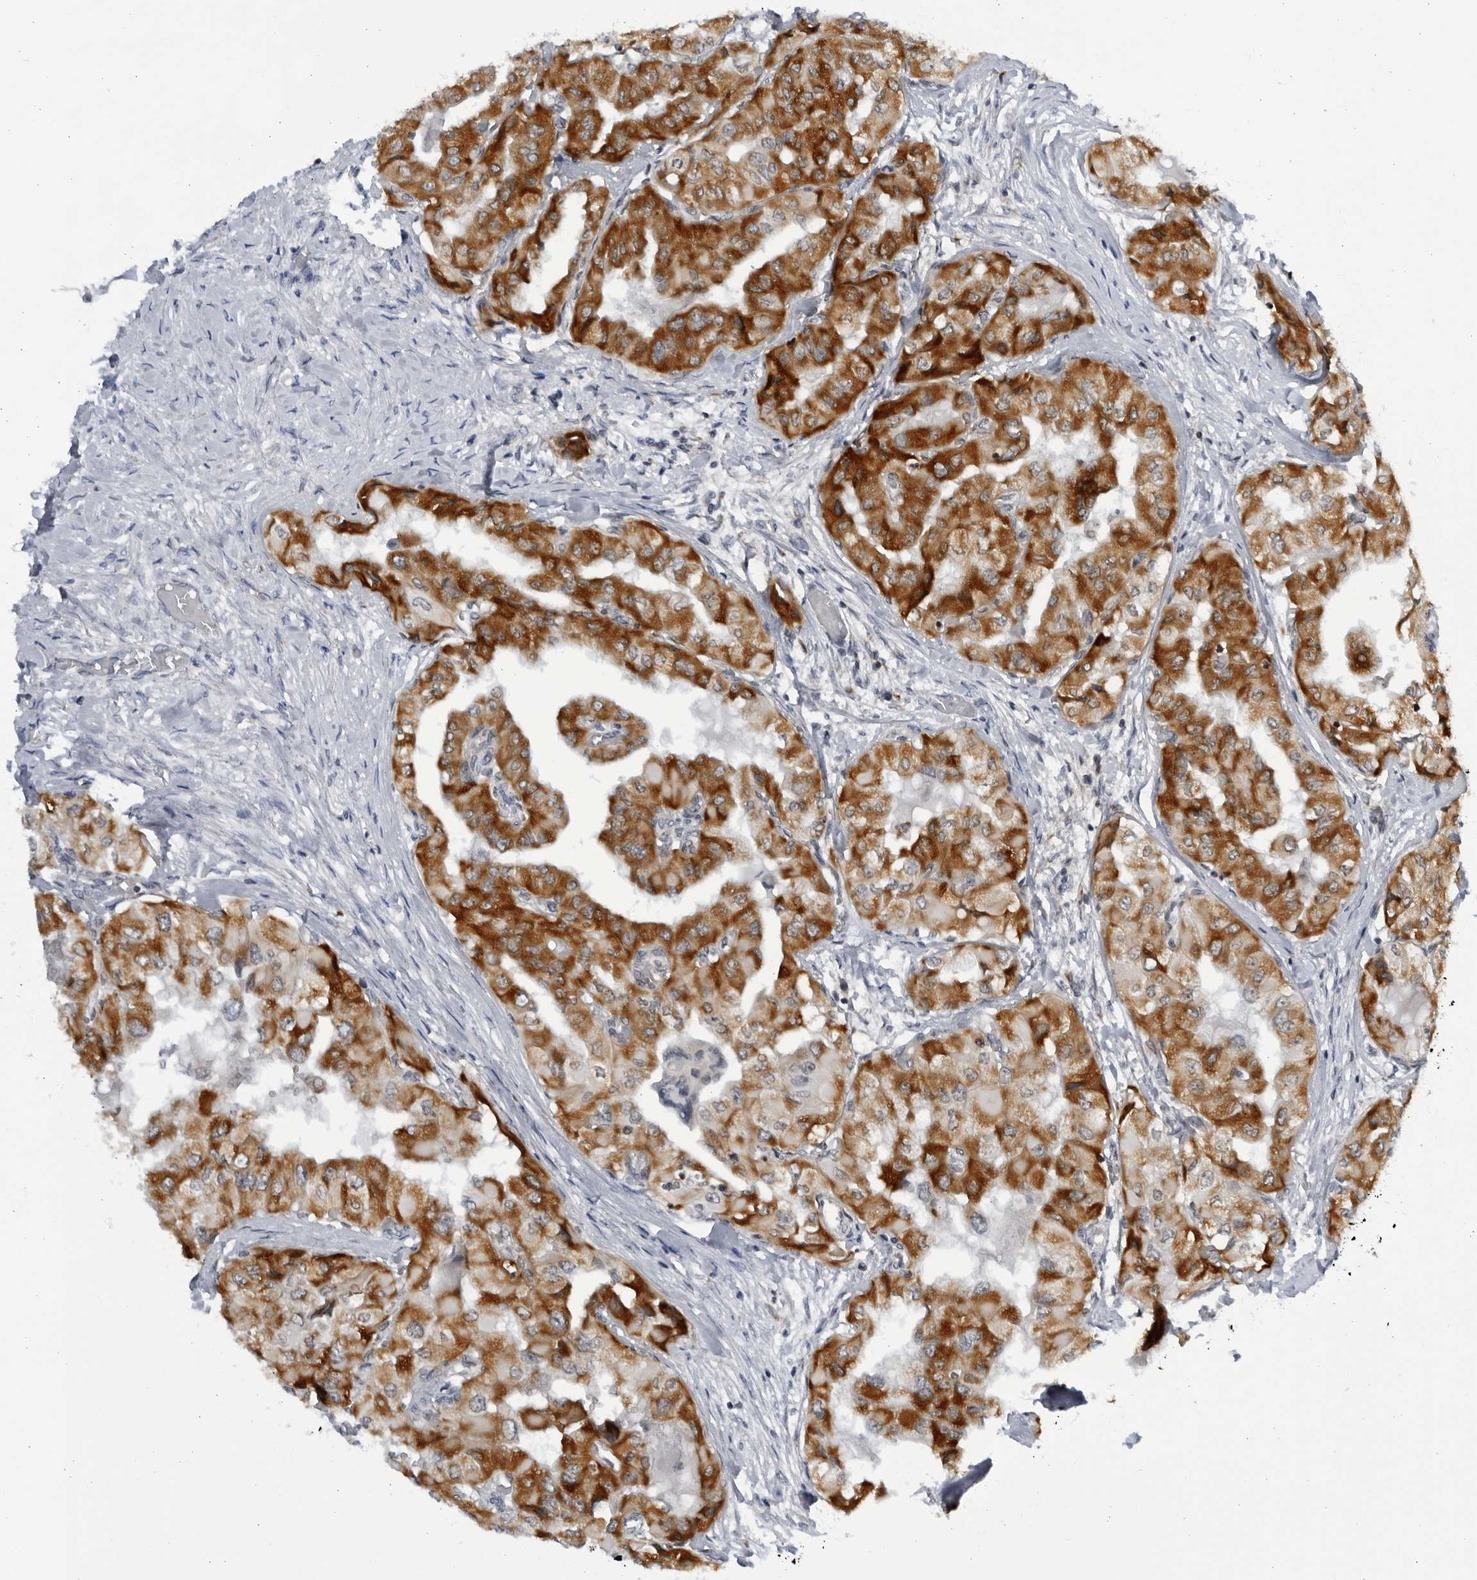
{"staining": {"intensity": "strong", "quantity": ">75%", "location": "cytoplasmic/membranous"}, "tissue": "thyroid cancer", "cell_type": "Tumor cells", "image_type": "cancer", "snomed": [{"axis": "morphology", "description": "Papillary adenocarcinoma, NOS"}, {"axis": "topography", "description": "Thyroid gland"}], "caption": "Protein staining exhibits strong cytoplasmic/membranous positivity in about >75% of tumor cells in thyroid papillary adenocarcinoma.", "gene": "SLC25A22", "patient": {"sex": "female", "age": 59}}